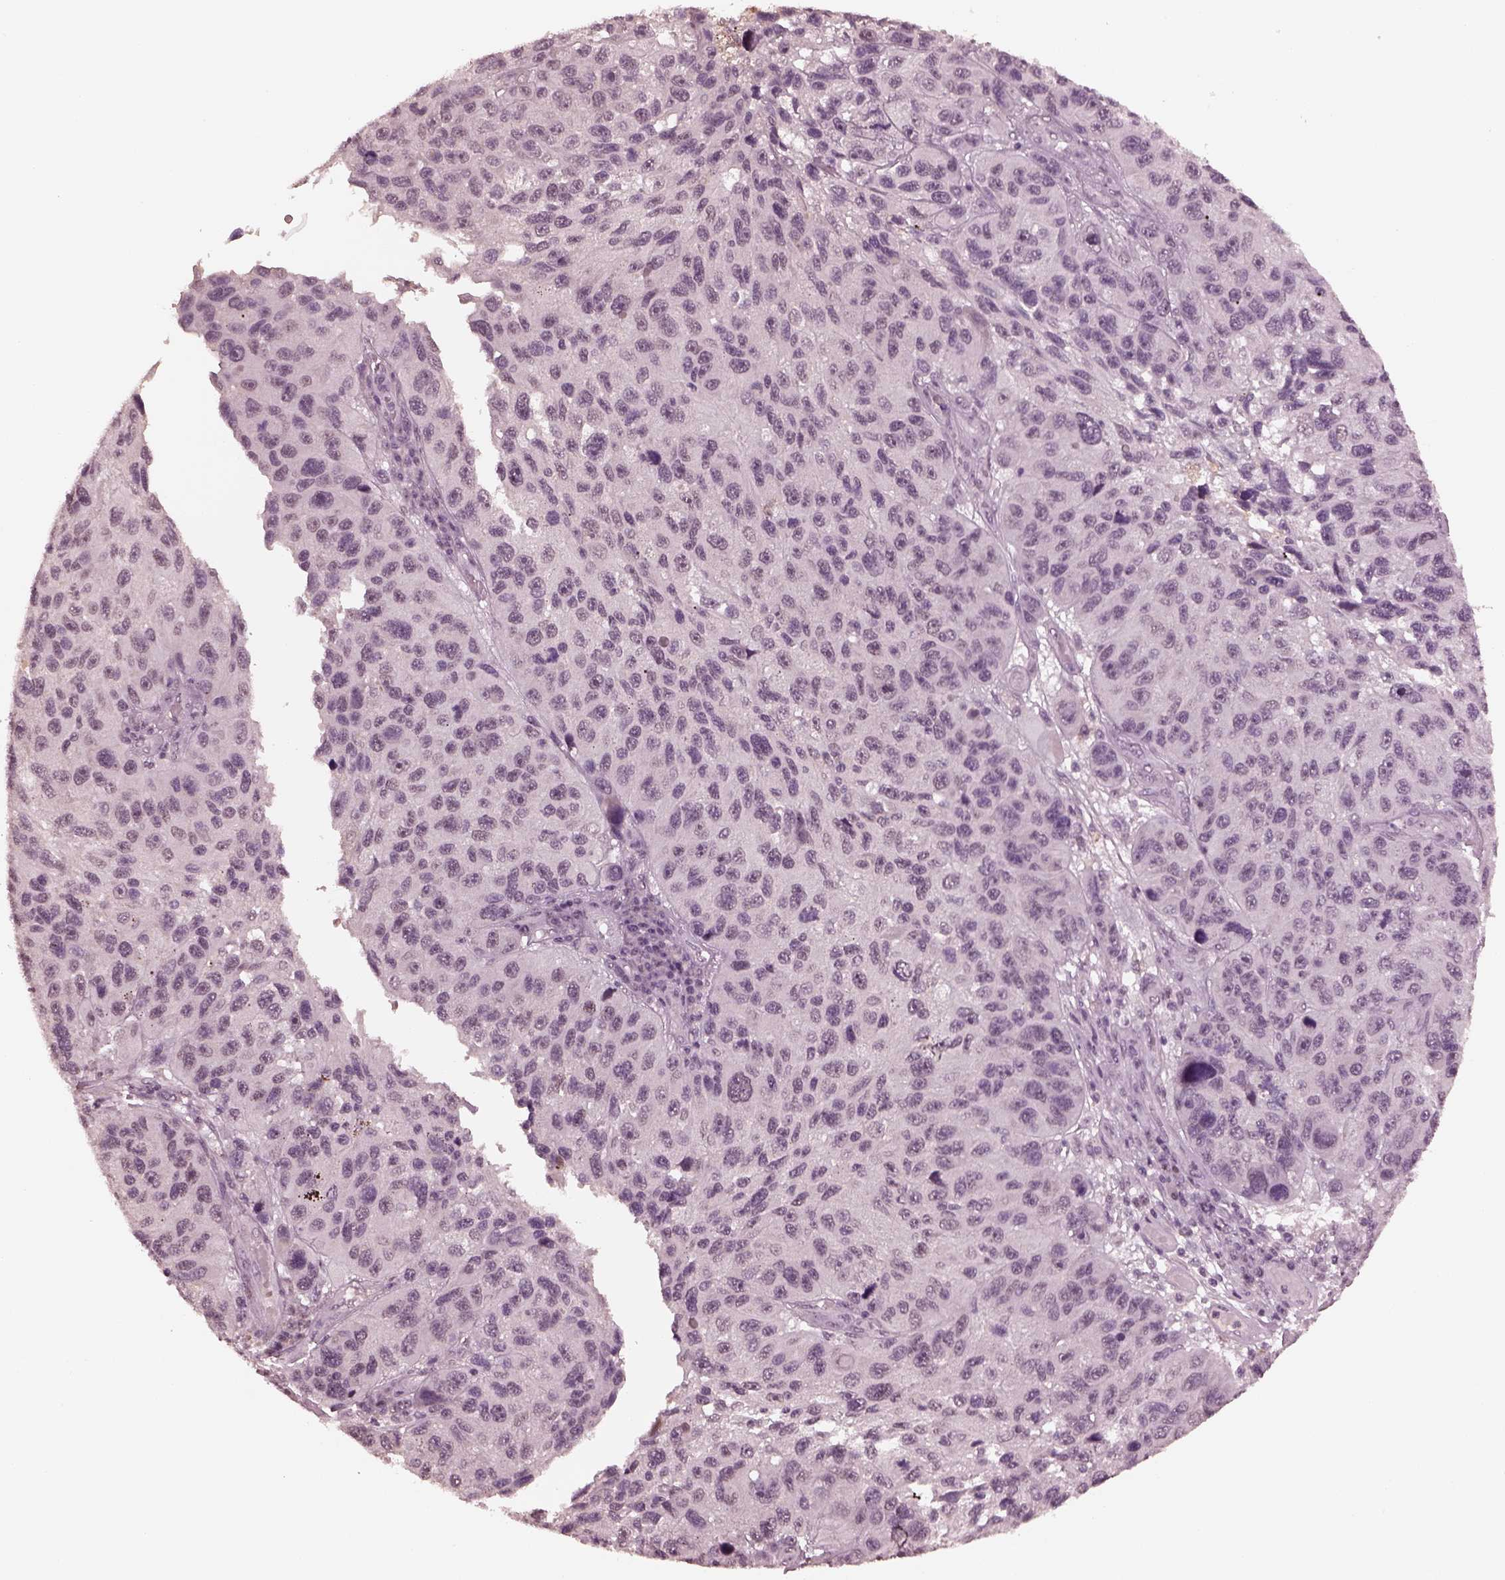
{"staining": {"intensity": "negative", "quantity": "none", "location": "none"}, "tissue": "melanoma", "cell_type": "Tumor cells", "image_type": "cancer", "snomed": [{"axis": "morphology", "description": "Malignant melanoma, NOS"}, {"axis": "topography", "description": "Skin"}], "caption": "There is no significant staining in tumor cells of malignant melanoma. Brightfield microscopy of immunohistochemistry stained with DAB (3,3'-diaminobenzidine) (brown) and hematoxylin (blue), captured at high magnification.", "gene": "KRT79", "patient": {"sex": "male", "age": 53}}